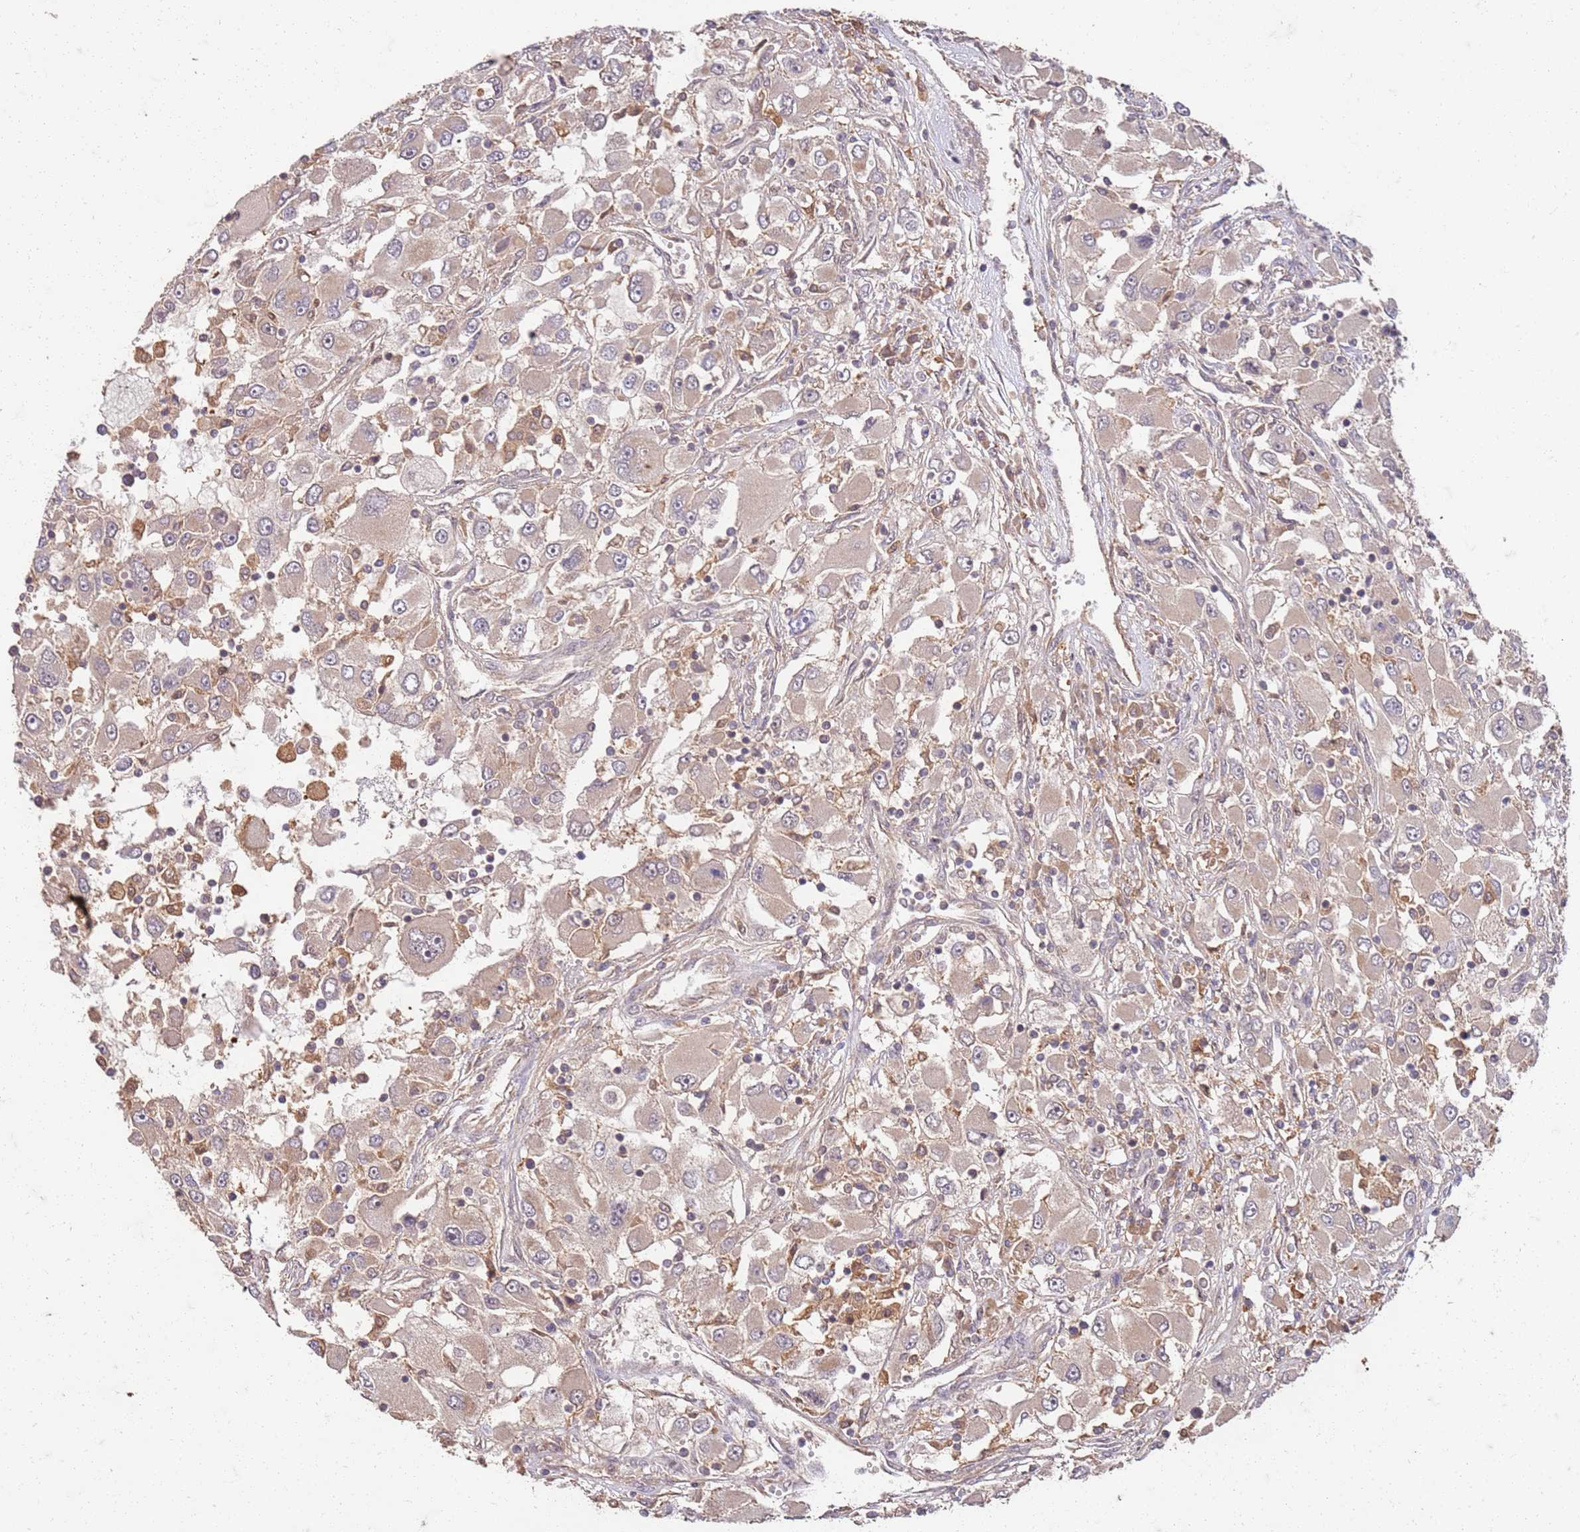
{"staining": {"intensity": "weak", "quantity": "<25%", "location": "cytoplasmic/membranous"}, "tissue": "renal cancer", "cell_type": "Tumor cells", "image_type": "cancer", "snomed": [{"axis": "morphology", "description": "Adenocarcinoma, NOS"}, {"axis": "topography", "description": "Kidney"}], "caption": "Immunohistochemical staining of renal cancer exhibits no significant positivity in tumor cells.", "gene": "UBE3A", "patient": {"sex": "female", "age": 52}}